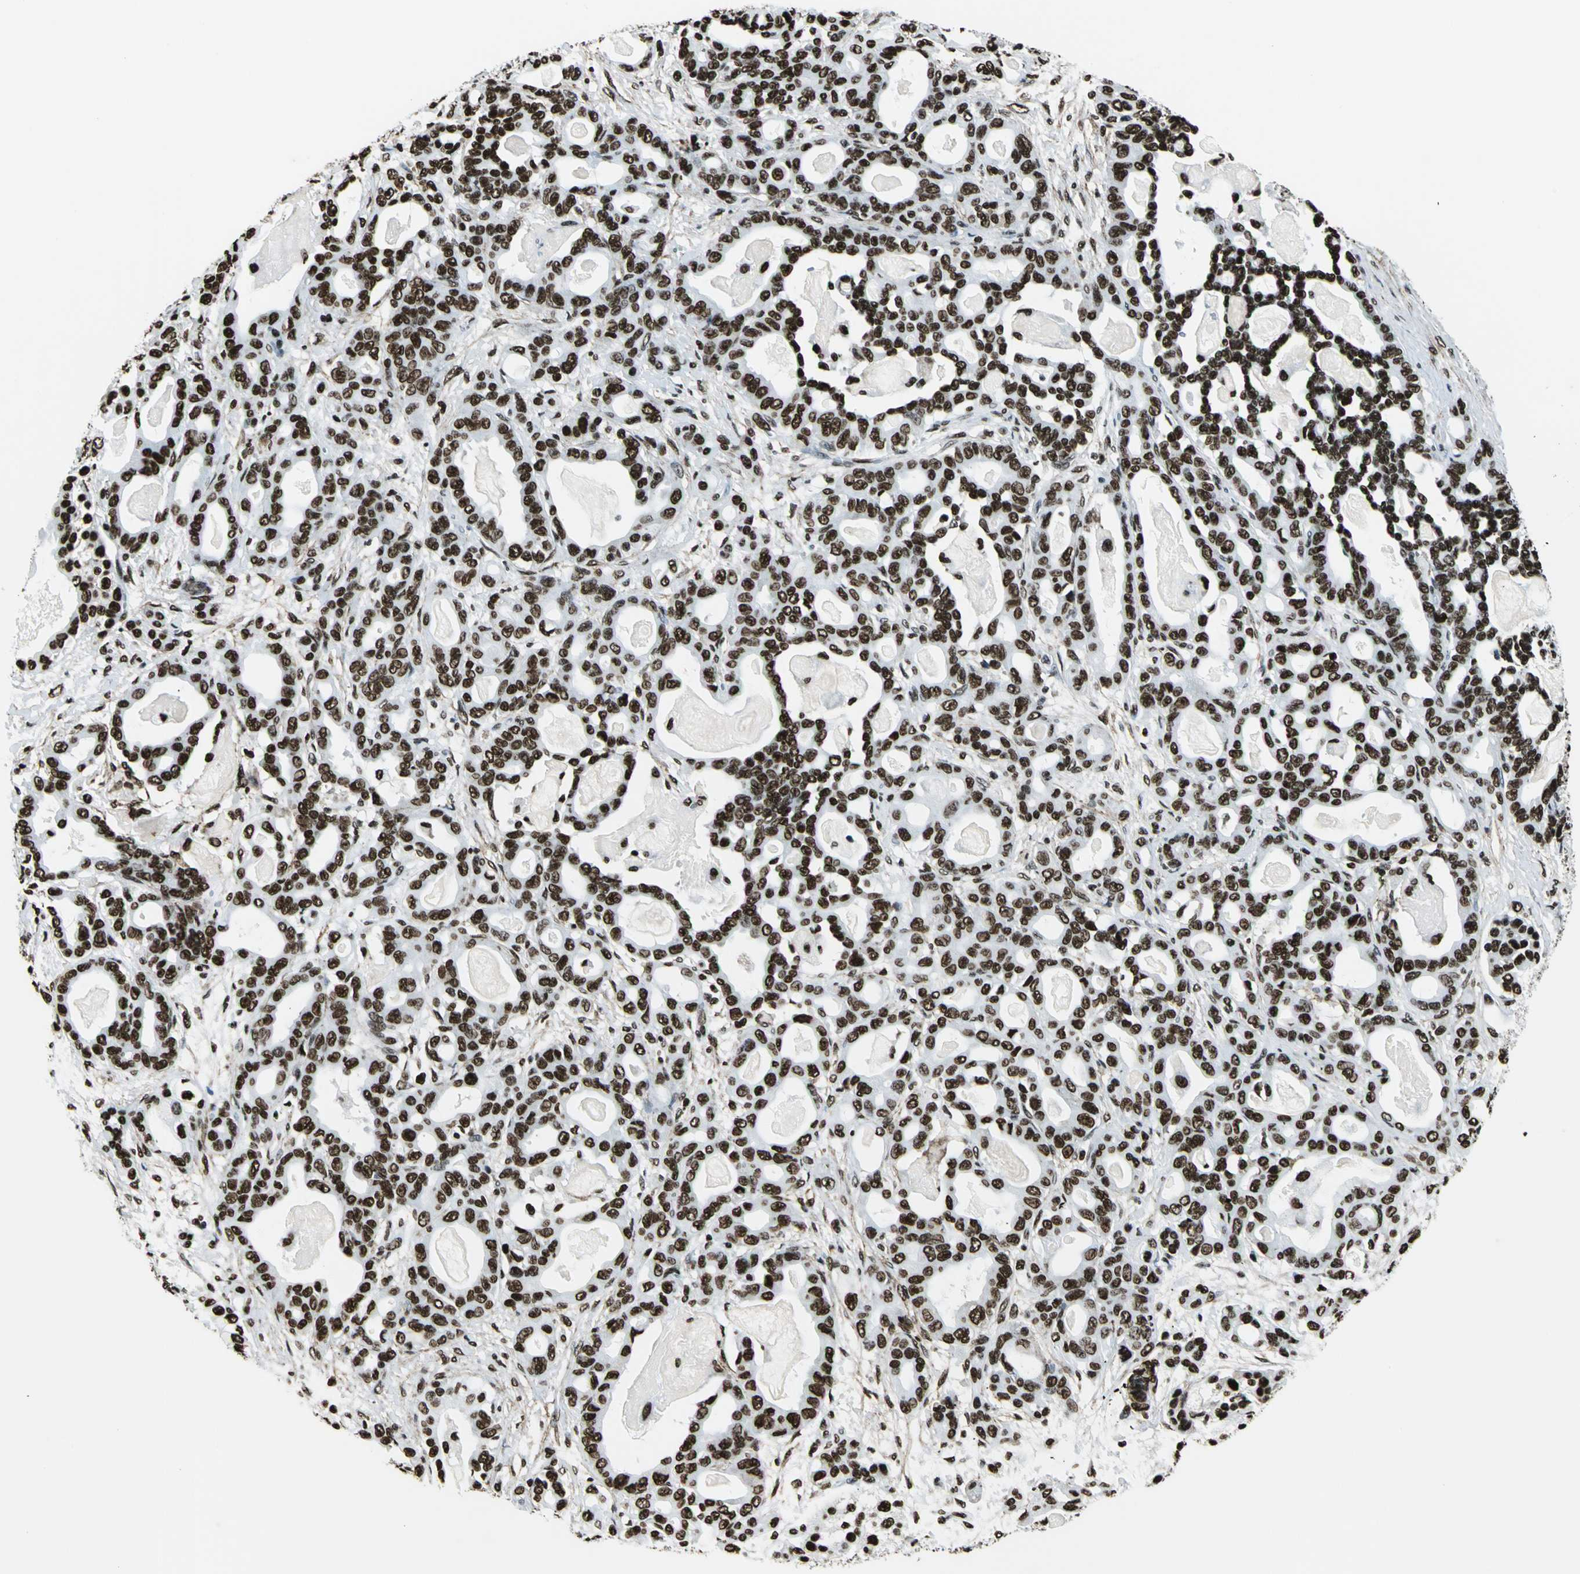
{"staining": {"intensity": "strong", "quantity": ">75%", "location": "nuclear"}, "tissue": "pancreatic cancer", "cell_type": "Tumor cells", "image_type": "cancer", "snomed": [{"axis": "morphology", "description": "Adenocarcinoma, NOS"}, {"axis": "topography", "description": "Pancreas"}], "caption": "Adenocarcinoma (pancreatic) tissue exhibits strong nuclear positivity in approximately >75% of tumor cells (Brightfield microscopy of DAB IHC at high magnification).", "gene": "APEX1", "patient": {"sex": "male", "age": 63}}